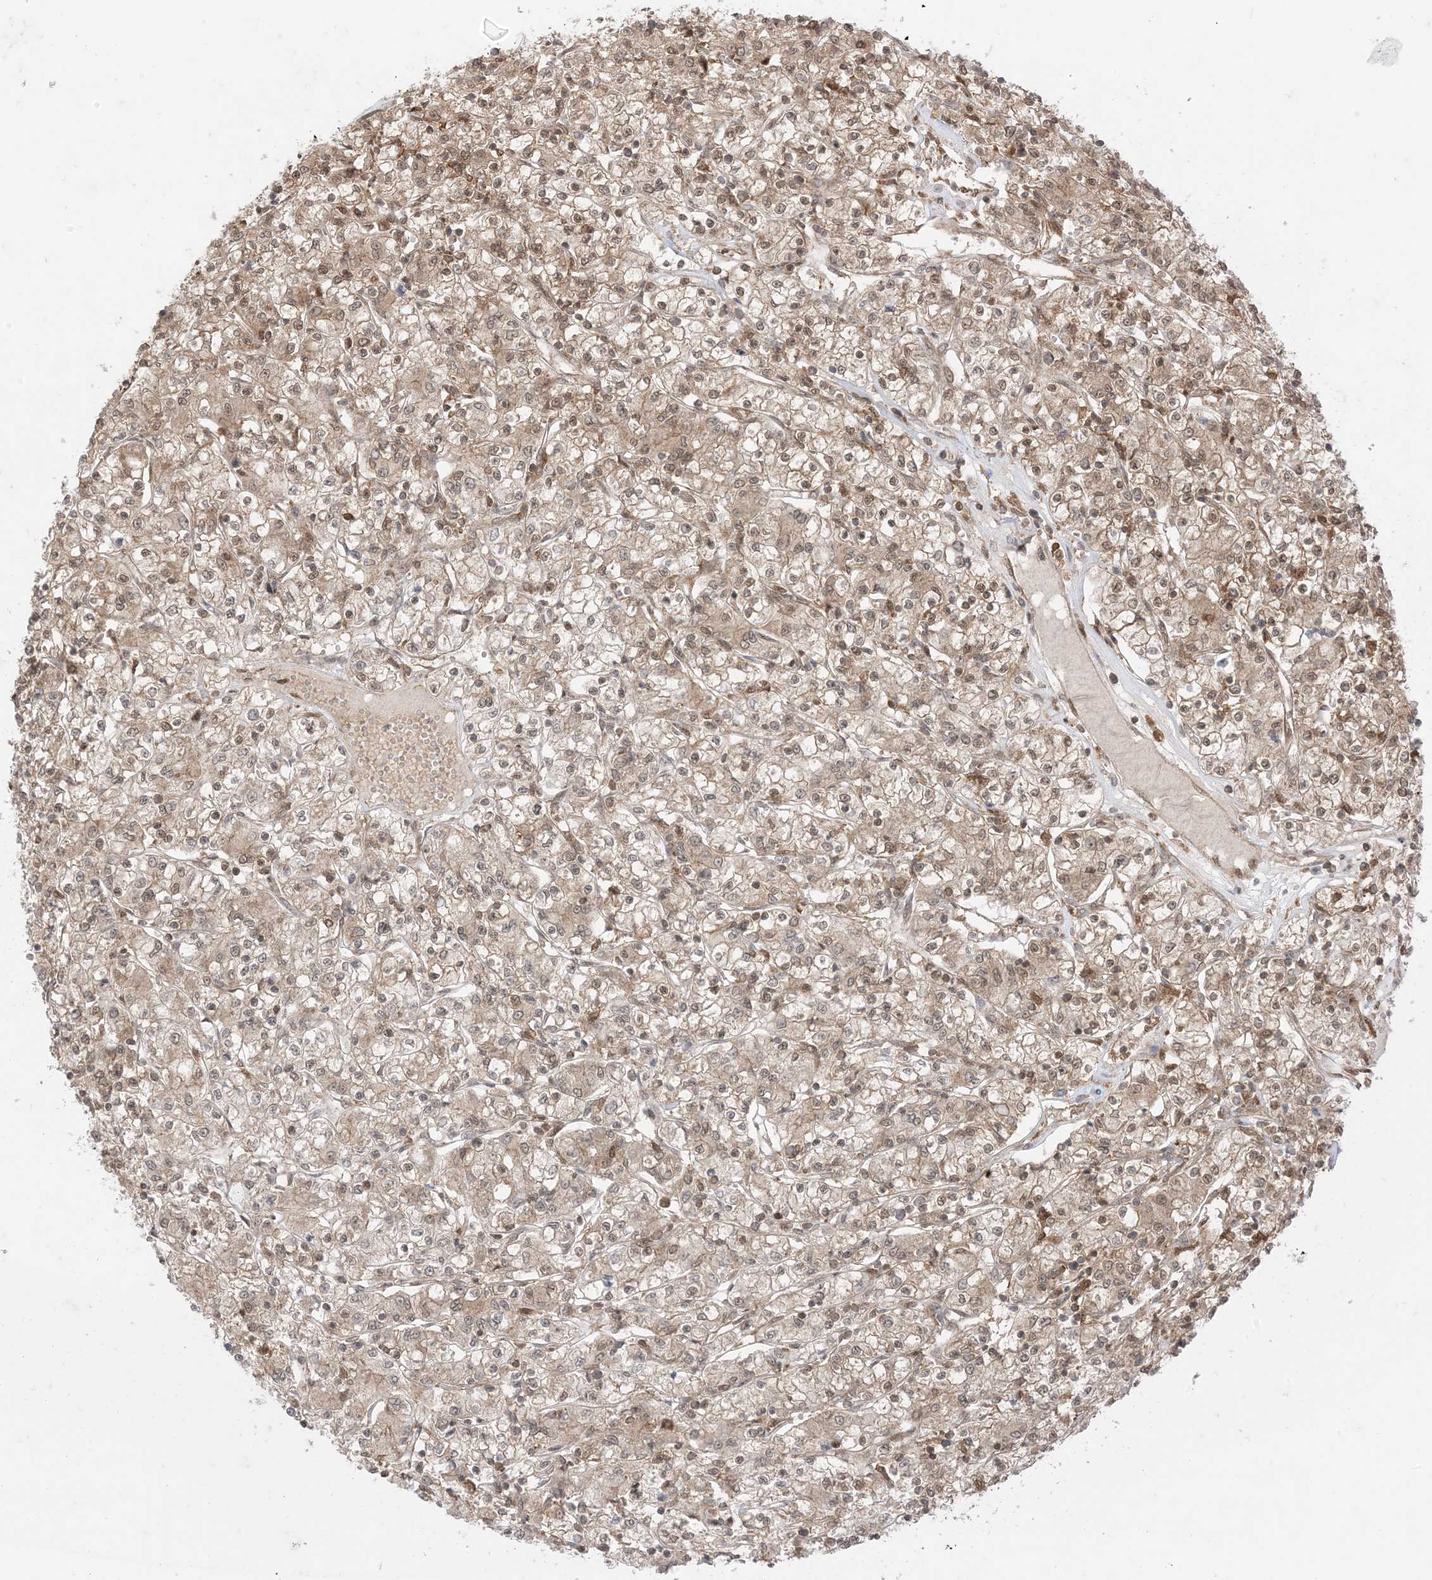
{"staining": {"intensity": "moderate", "quantity": "25%-75%", "location": "cytoplasmic/membranous,nuclear"}, "tissue": "renal cancer", "cell_type": "Tumor cells", "image_type": "cancer", "snomed": [{"axis": "morphology", "description": "Adenocarcinoma, NOS"}, {"axis": "topography", "description": "Kidney"}], "caption": "Immunohistochemical staining of human adenocarcinoma (renal) reveals medium levels of moderate cytoplasmic/membranous and nuclear positivity in approximately 25%-75% of tumor cells.", "gene": "PTPA", "patient": {"sex": "female", "age": 59}}